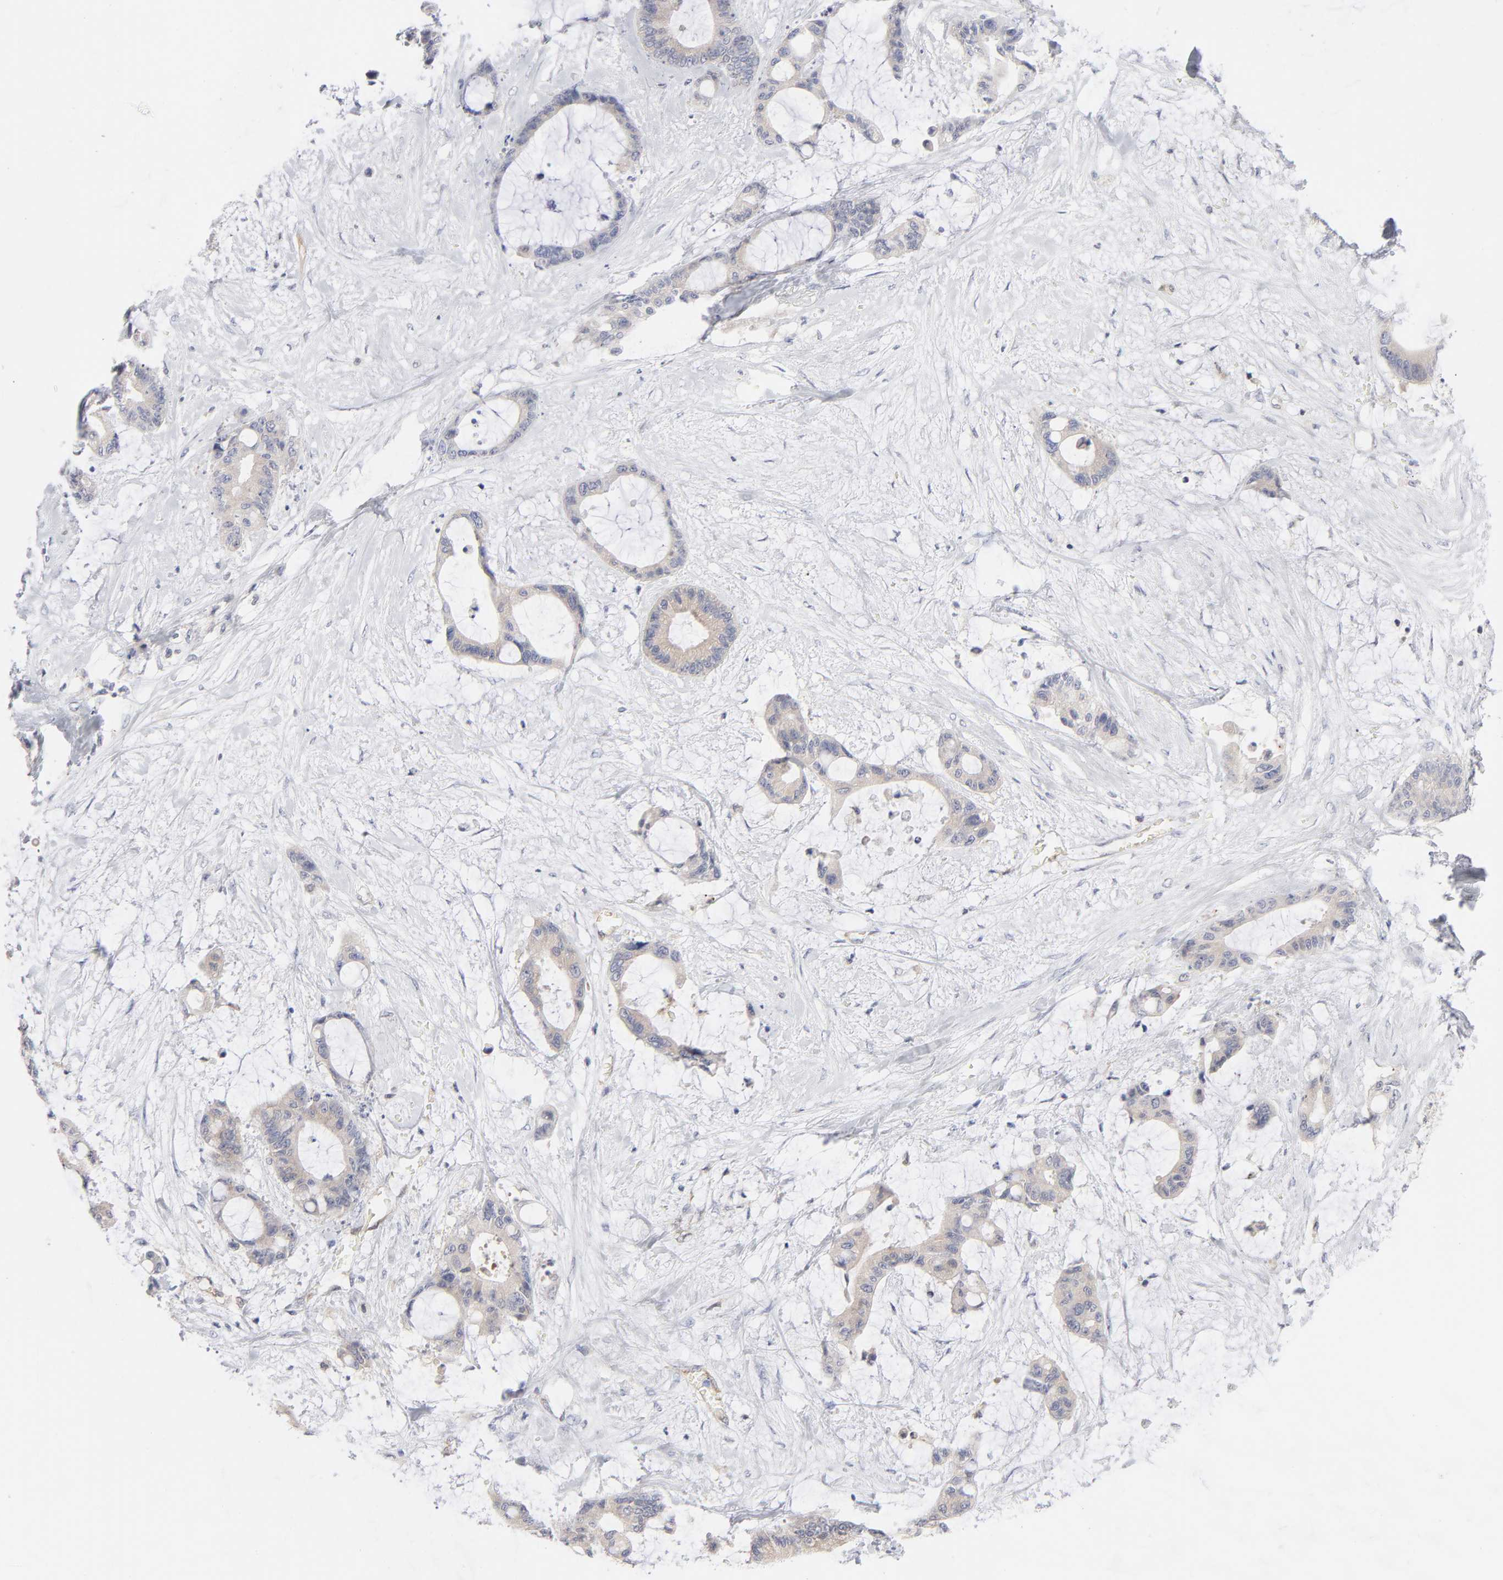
{"staining": {"intensity": "weak", "quantity": ">75%", "location": "cytoplasmic/membranous"}, "tissue": "liver cancer", "cell_type": "Tumor cells", "image_type": "cancer", "snomed": [{"axis": "morphology", "description": "Cholangiocarcinoma"}, {"axis": "topography", "description": "Liver"}], "caption": "IHC image of neoplastic tissue: human liver cholangiocarcinoma stained using IHC exhibits low levels of weak protein expression localized specifically in the cytoplasmic/membranous of tumor cells, appearing as a cytoplasmic/membranous brown color.", "gene": "ARRB1", "patient": {"sex": "female", "age": 73}}